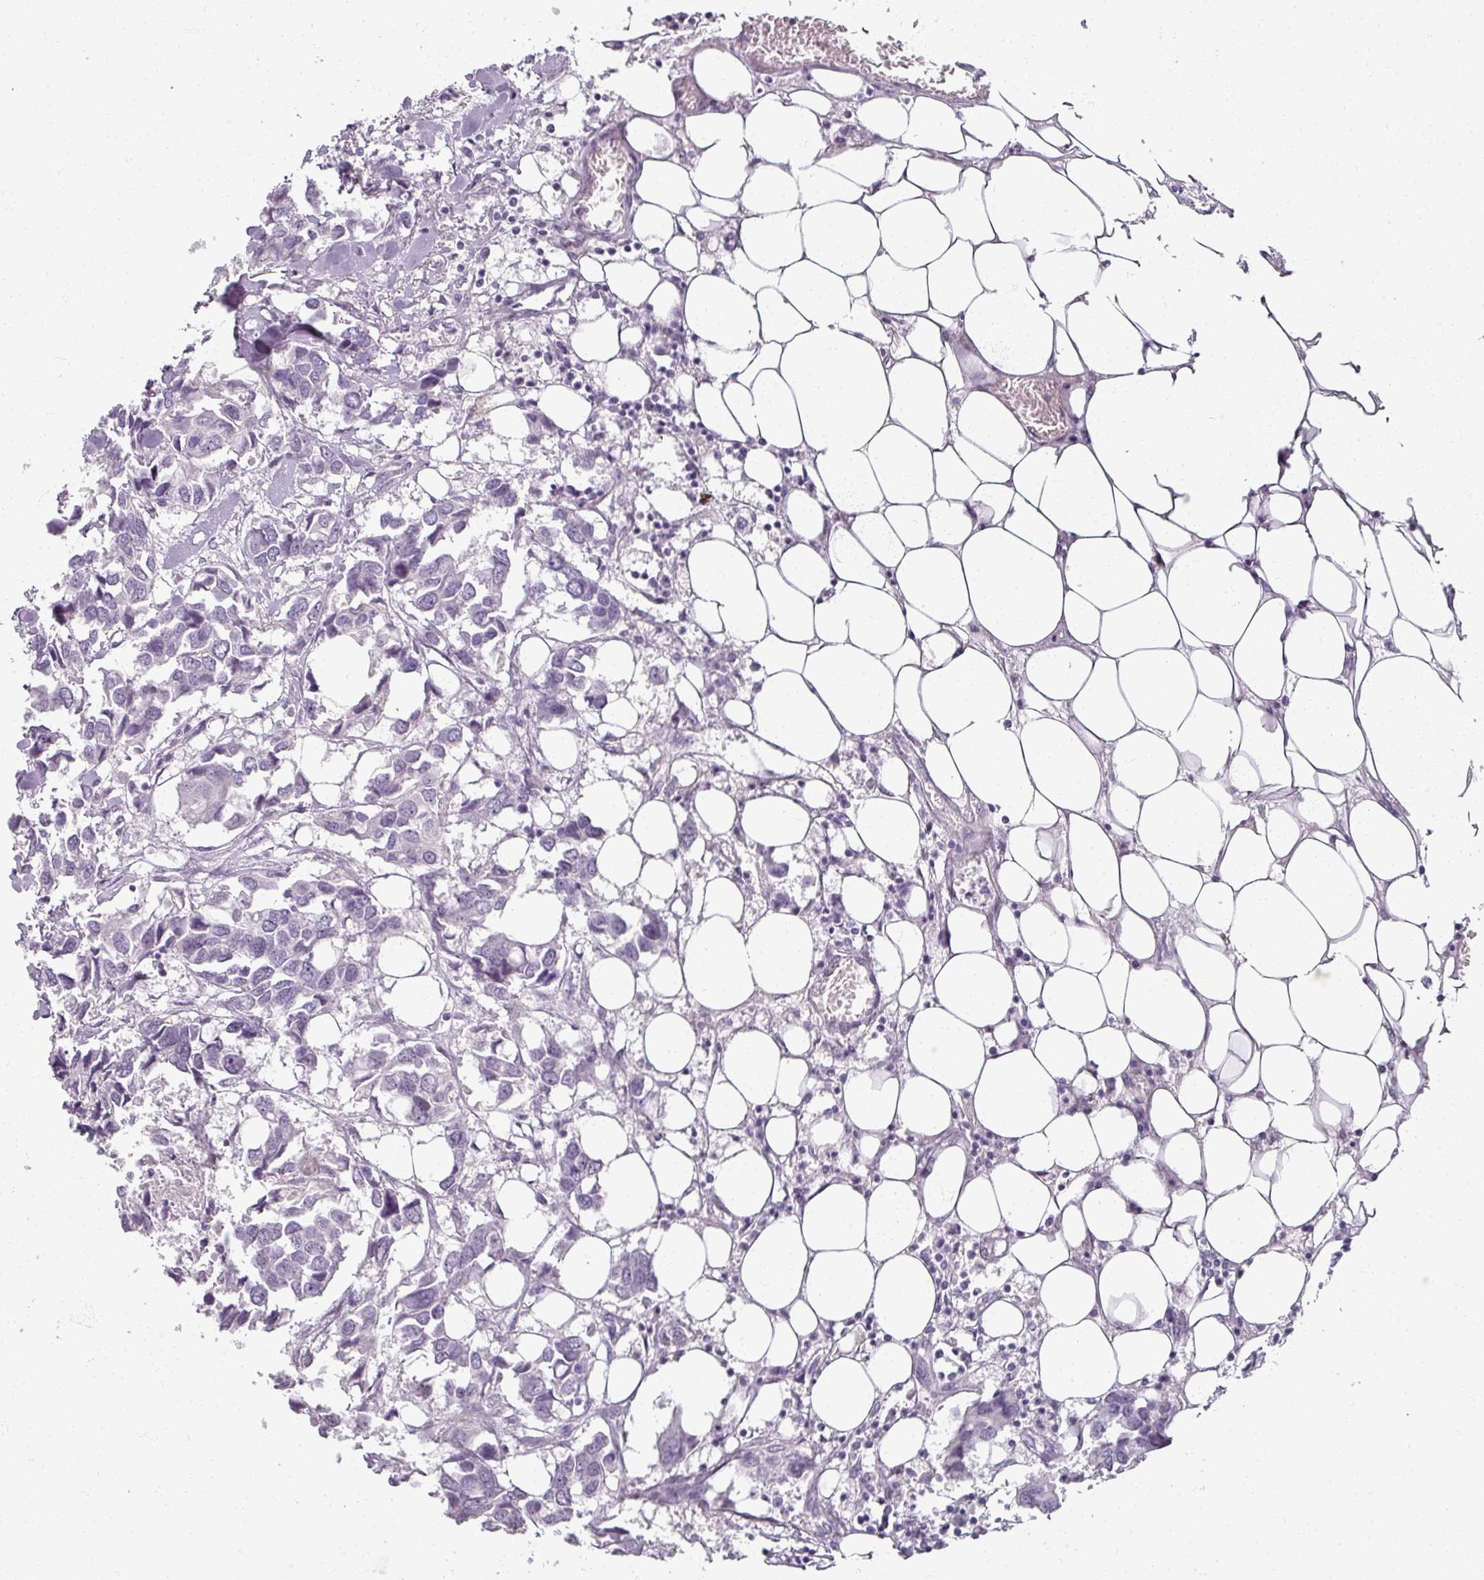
{"staining": {"intensity": "negative", "quantity": "none", "location": "none"}, "tissue": "breast cancer", "cell_type": "Tumor cells", "image_type": "cancer", "snomed": [{"axis": "morphology", "description": "Duct carcinoma"}, {"axis": "topography", "description": "Breast"}], "caption": "The micrograph shows no significant expression in tumor cells of breast cancer.", "gene": "REG3G", "patient": {"sex": "female", "age": 83}}